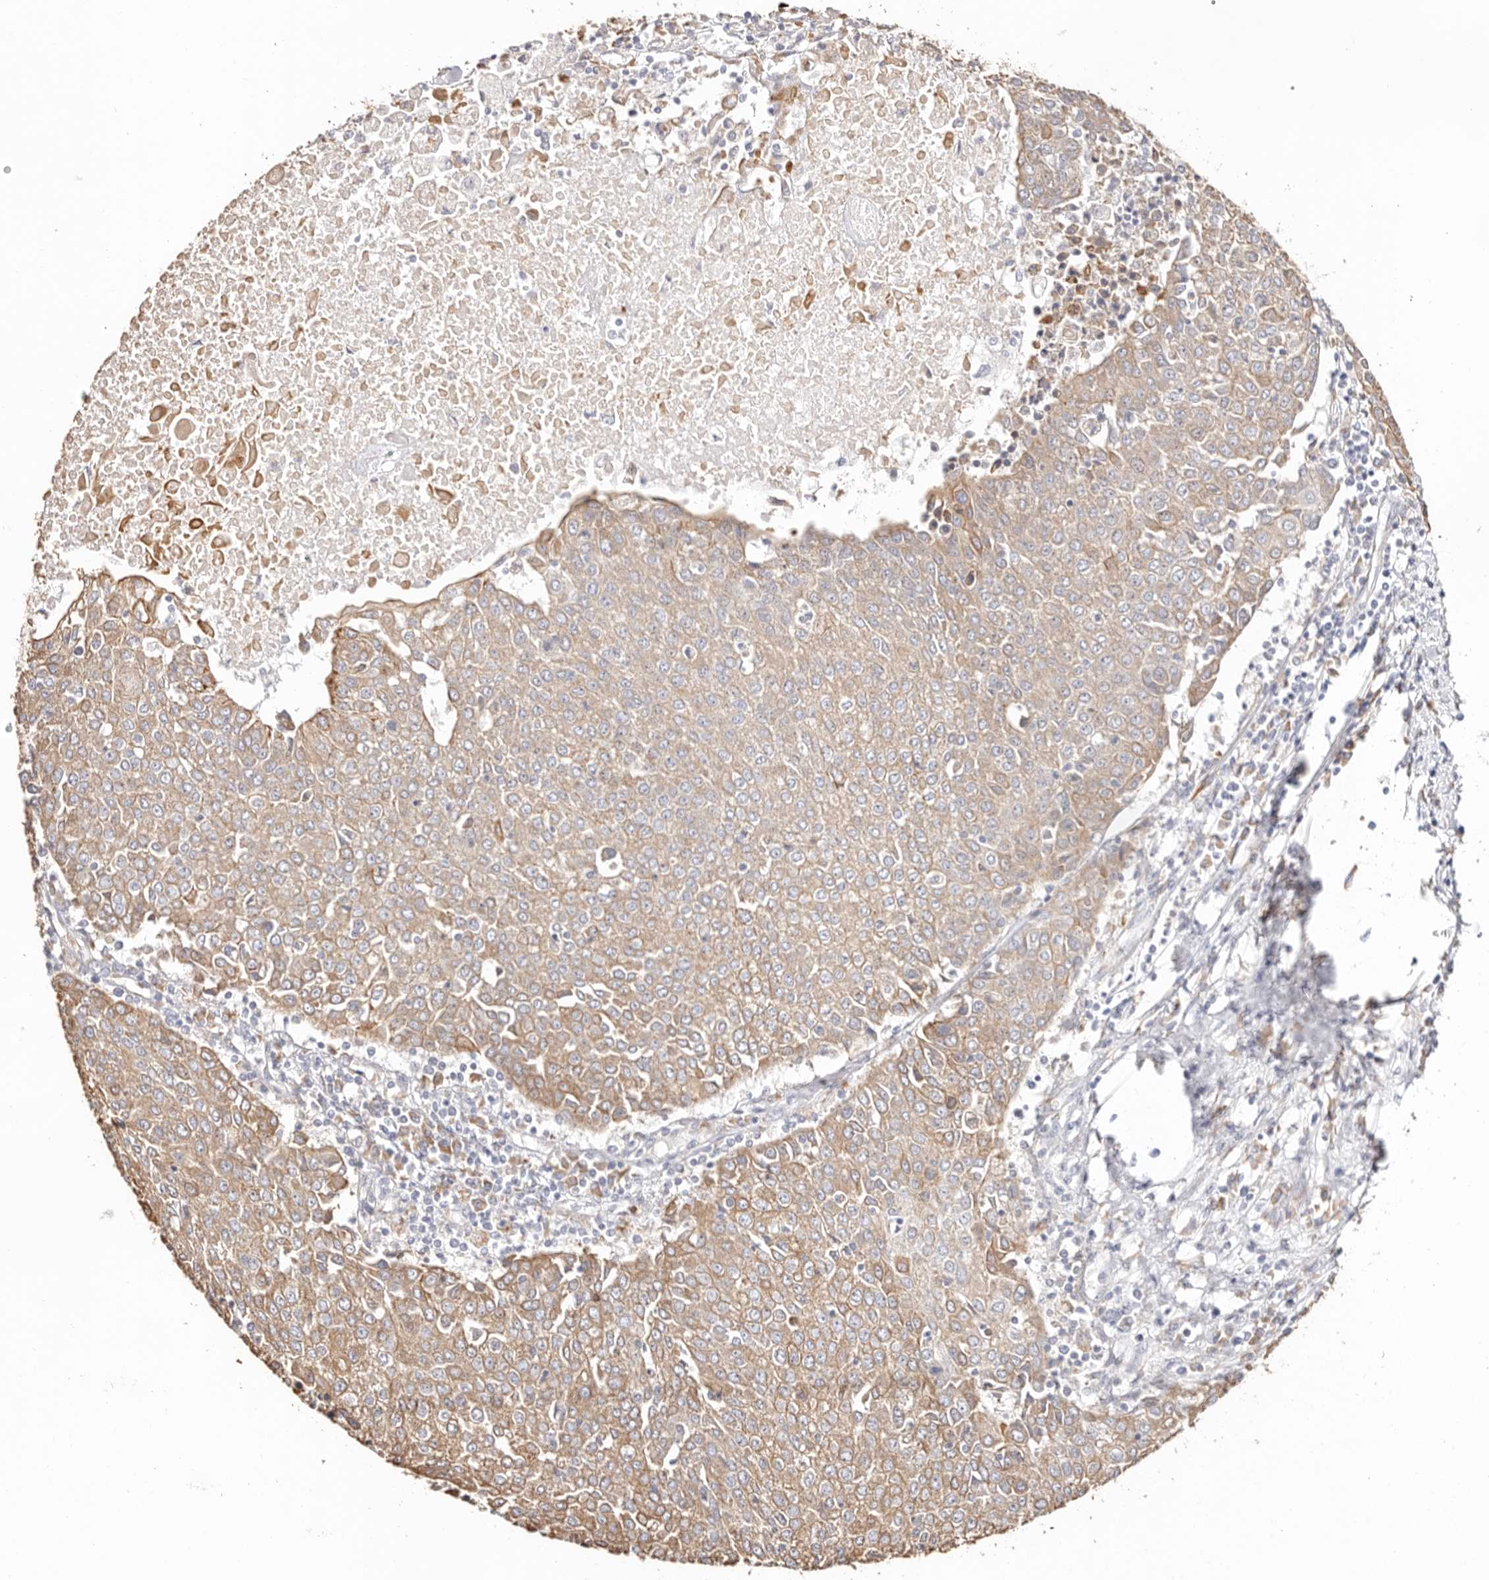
{"staining": {"intensity": "weak", "quantity": ">75%", "location": "cytoplasmic/membranous"}, "tissue": "urothelial cancer", "cell_type": "Tumor cells", "image_type": "cancer", "snomed": [{"axis": "morphology", "description": "Urothelial carcinoma, High grade"}, {"axis": "topography", "description": "Urinary bladder"}], "caption": "Immunohistochemical staining of high-grade urothelial carcinoma shows low levels of weak cytoplasmic/membranous expression in approximately >75% of tumor cells.", "gene": "BCL2L15", "patient": {"sex": "female", "age": 85}}